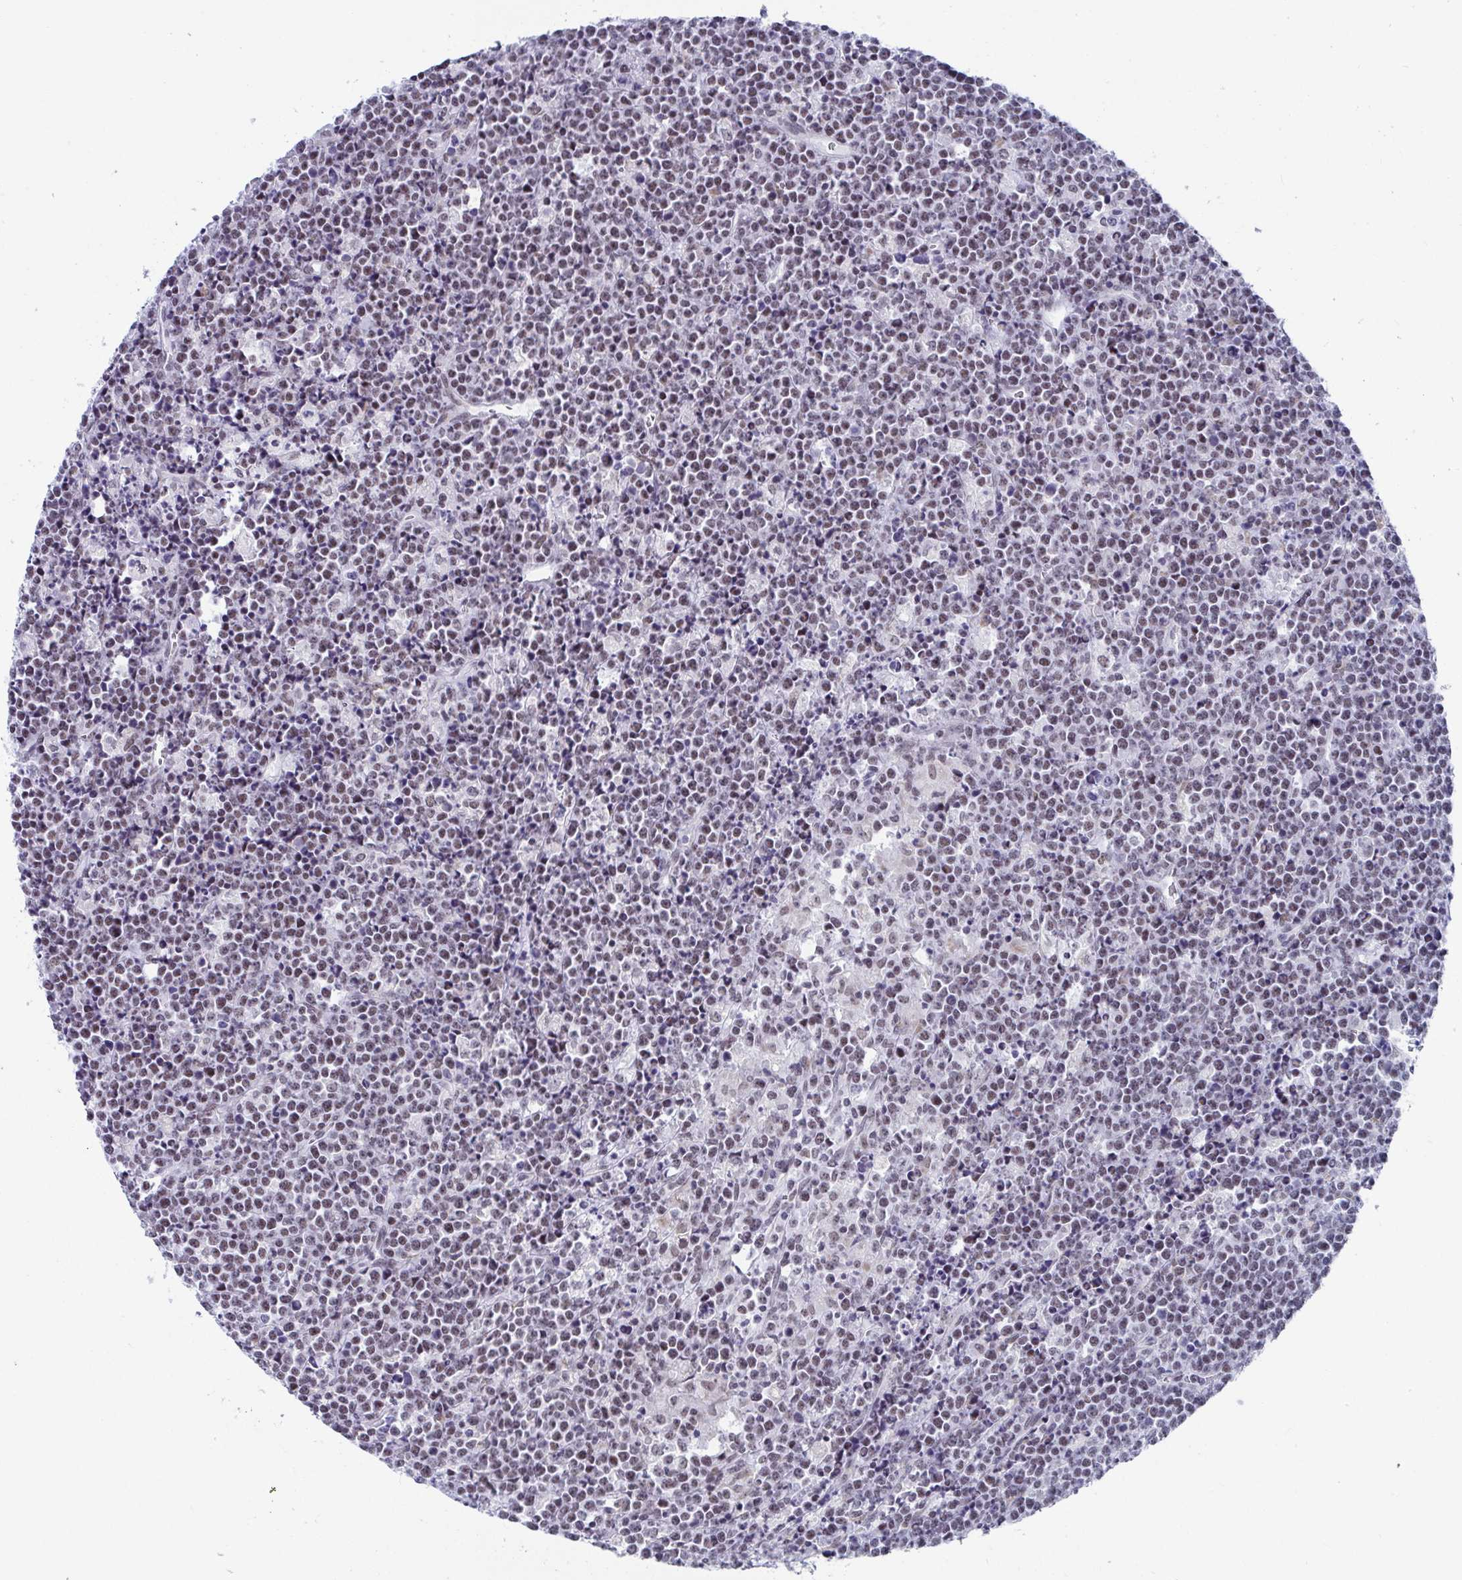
{"staining": {"intensity": "weak", "quantity": "25%-75%", "location": "nuclear"}, "tissue": "lymphoma", "cell_type": "Tumor cells", "image_type": "cancer", "snomed": [{"axis": "morphology", "description": "Malignant lymphoma, non-Hodgkin's type, High grade"}, {"axis": "topography", "description": "Ovary"}], "caption": "Immunohistochemistry of lymphoma displays low levels of weak nuclear positivity in approximately 25%-75% of tumor cells.", "gene": "WDR72", "patient": {"sex": "female", "age": 56}}